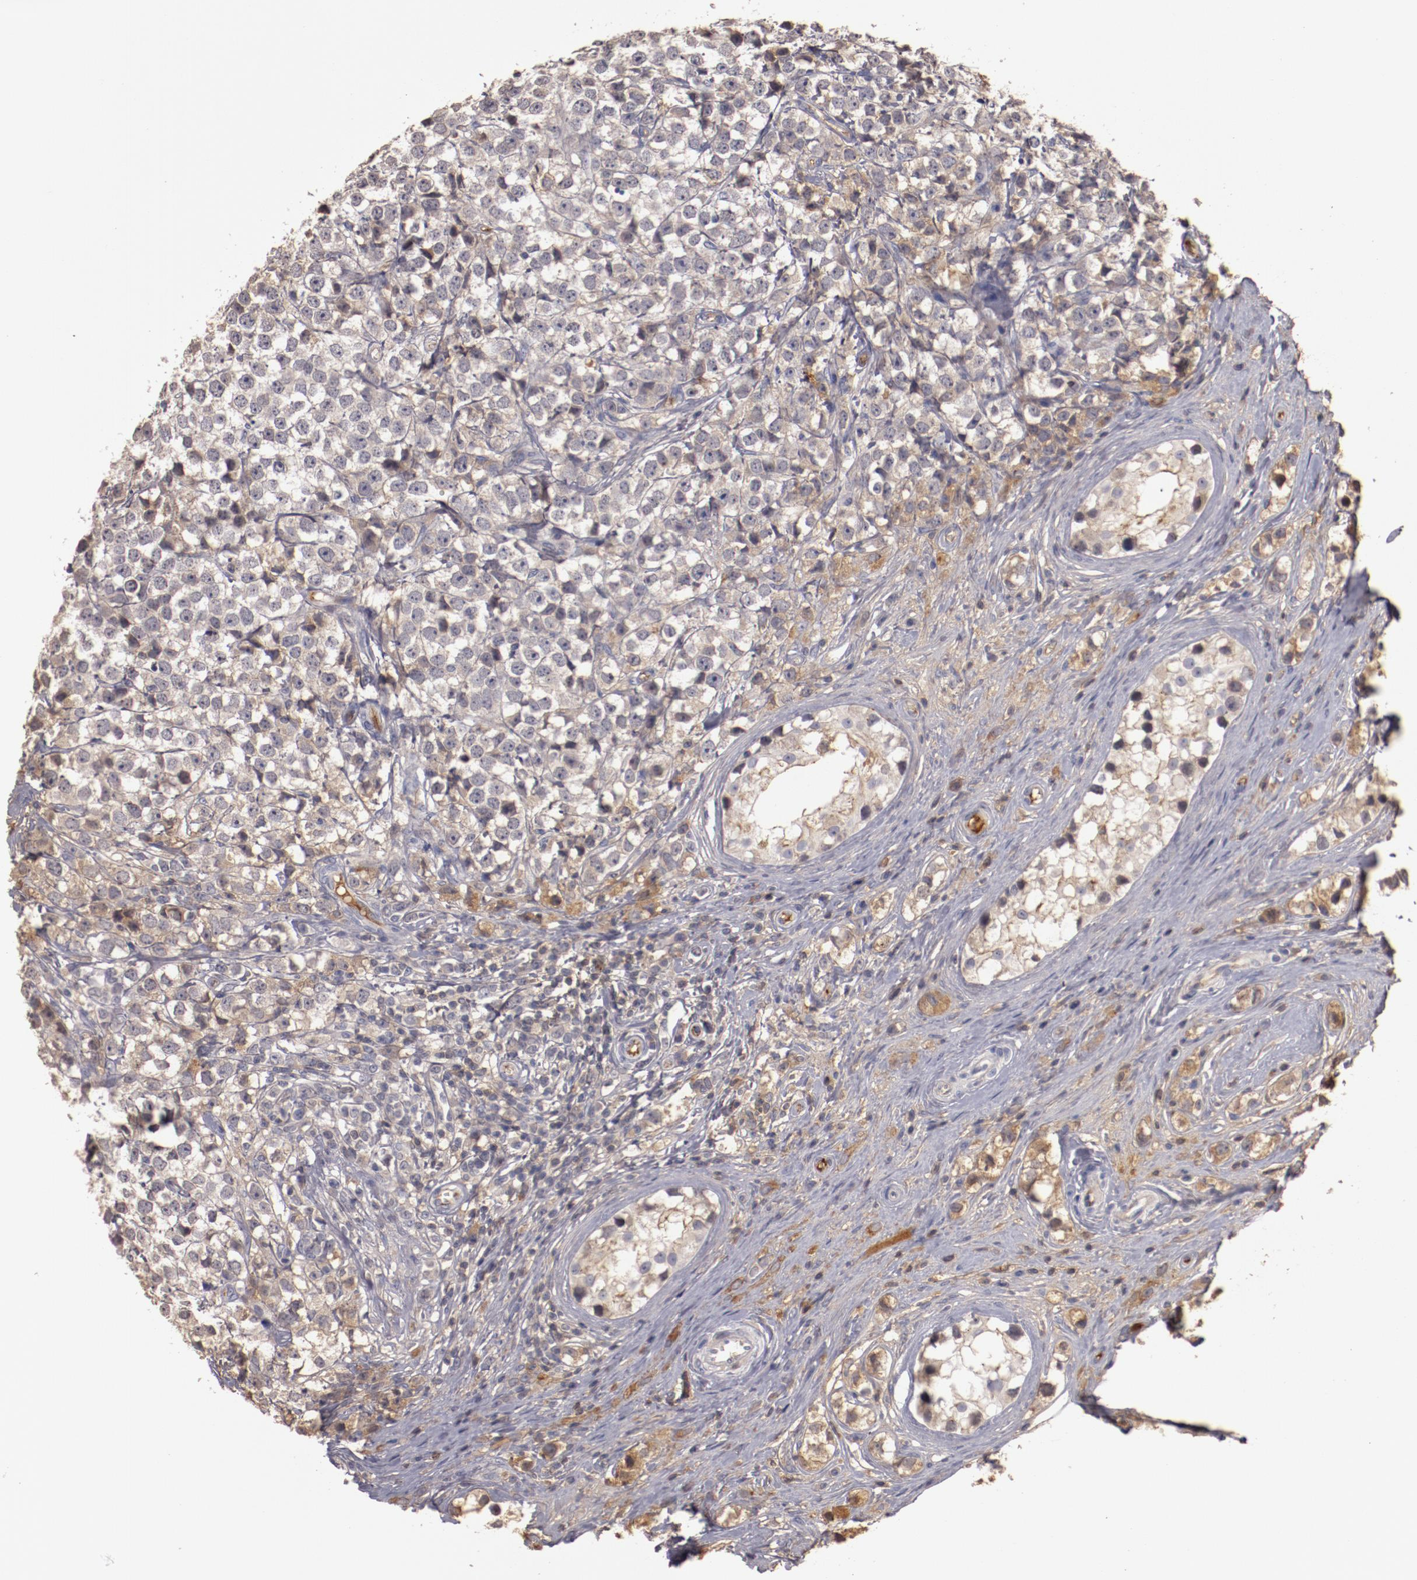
{"staining": {"intensity": "negative", "quantity": "none", "location": "none"}, "tissue": "testis cancer", "cell_type": "Tumor cells", "image_type": "cancer", "snomed": [{"axis": "morphology", "description": "Seminoma, NOS"}, {"axis": "topography", "description": "Testis"}], "caption": "Tumor cells show no significant positivity in seminoma (testis). (Immunohistochemistry, brightfield microscopy, high magnification).", "gene": "MBL2", "patient": {"sex": "male", "age": 25}}